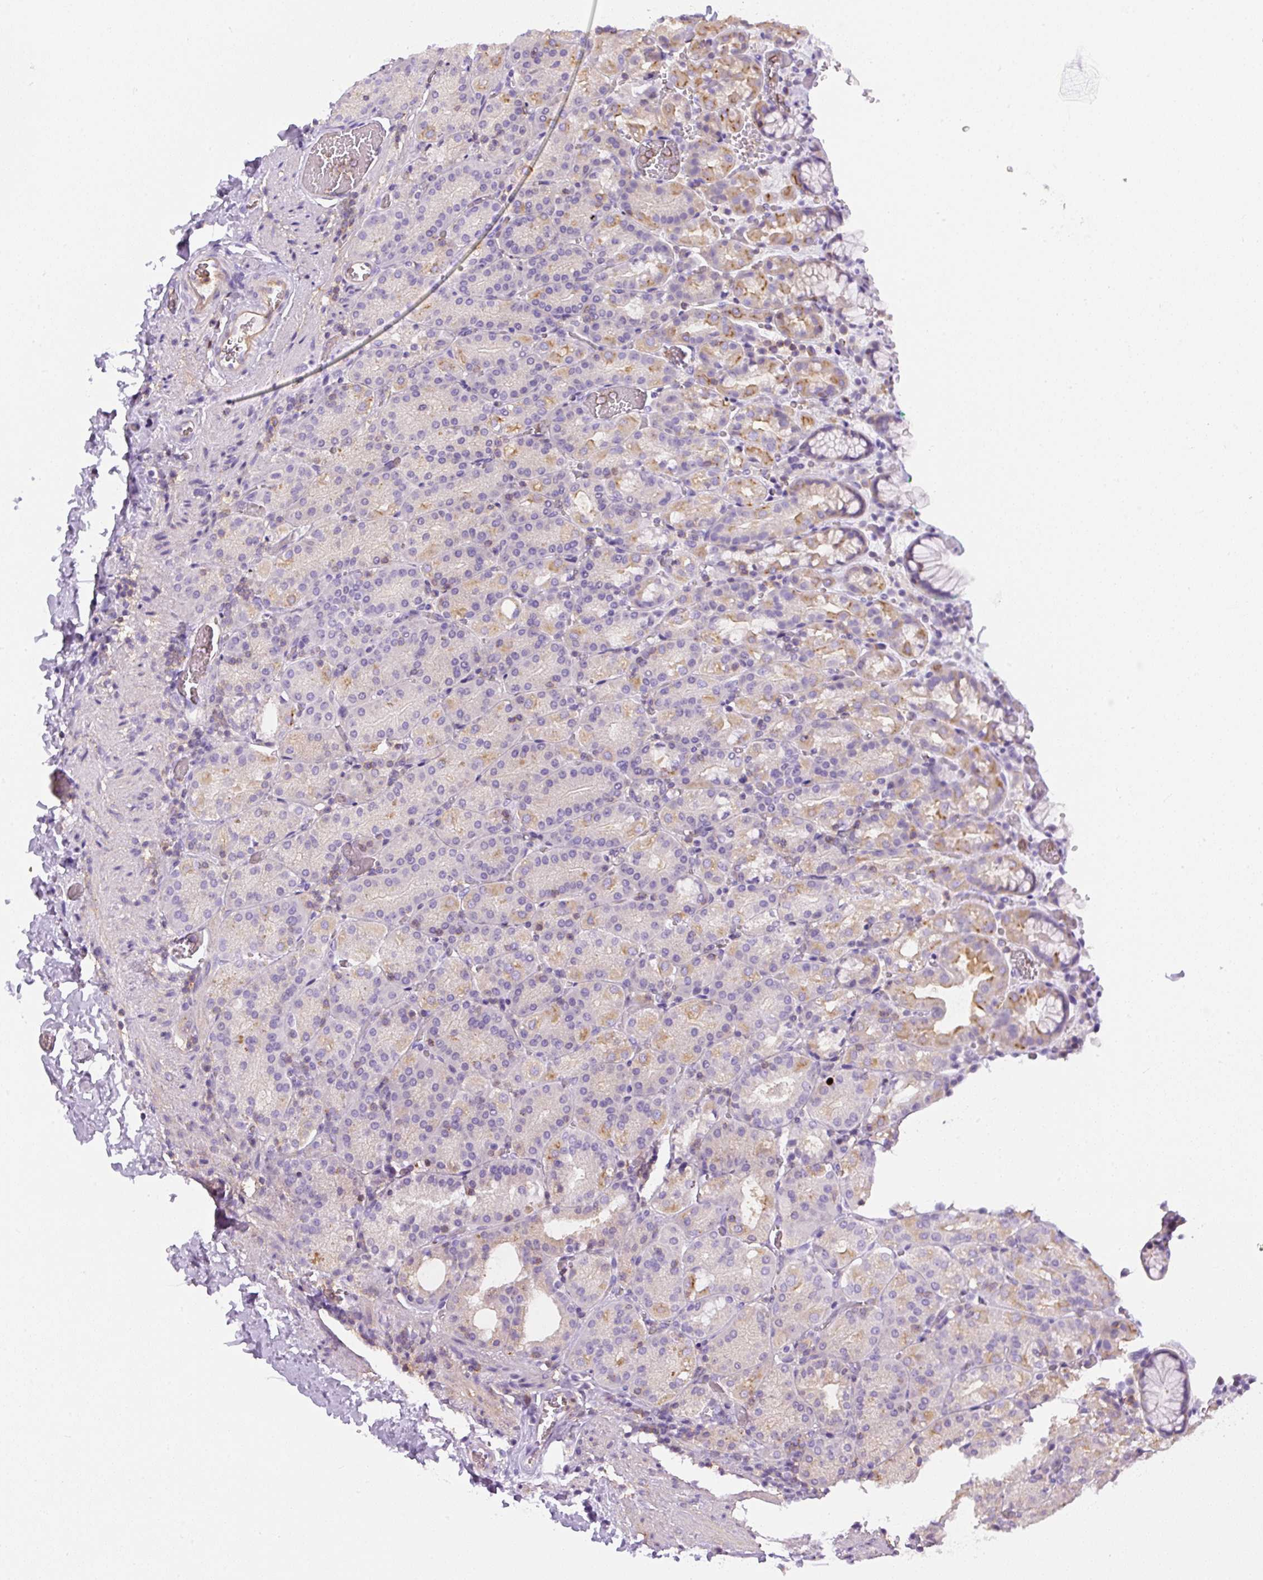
{"staining": {"intensity": "moderate", "quantity": "25%-75%", "location": "cytoplasmic/membranous"}, "tissue": "stomach", "cell_type": "Glandular cells", "image_type": "normal", "snomed": [{"axis": "morphology", "description": "Normal tissue, NOS"}, {"axis": "topography", "description": "Stomach, upper"}], "caption": "Immunohistochemical staining of unremarkable human stomach shows 25%-75% levels of moderate cytoplasmic/membranous protein positivity in approximately 25%-75% of glandular cells.", "gene": "PIP5KL1", "patient": {"sex": "female", "age": 81}}